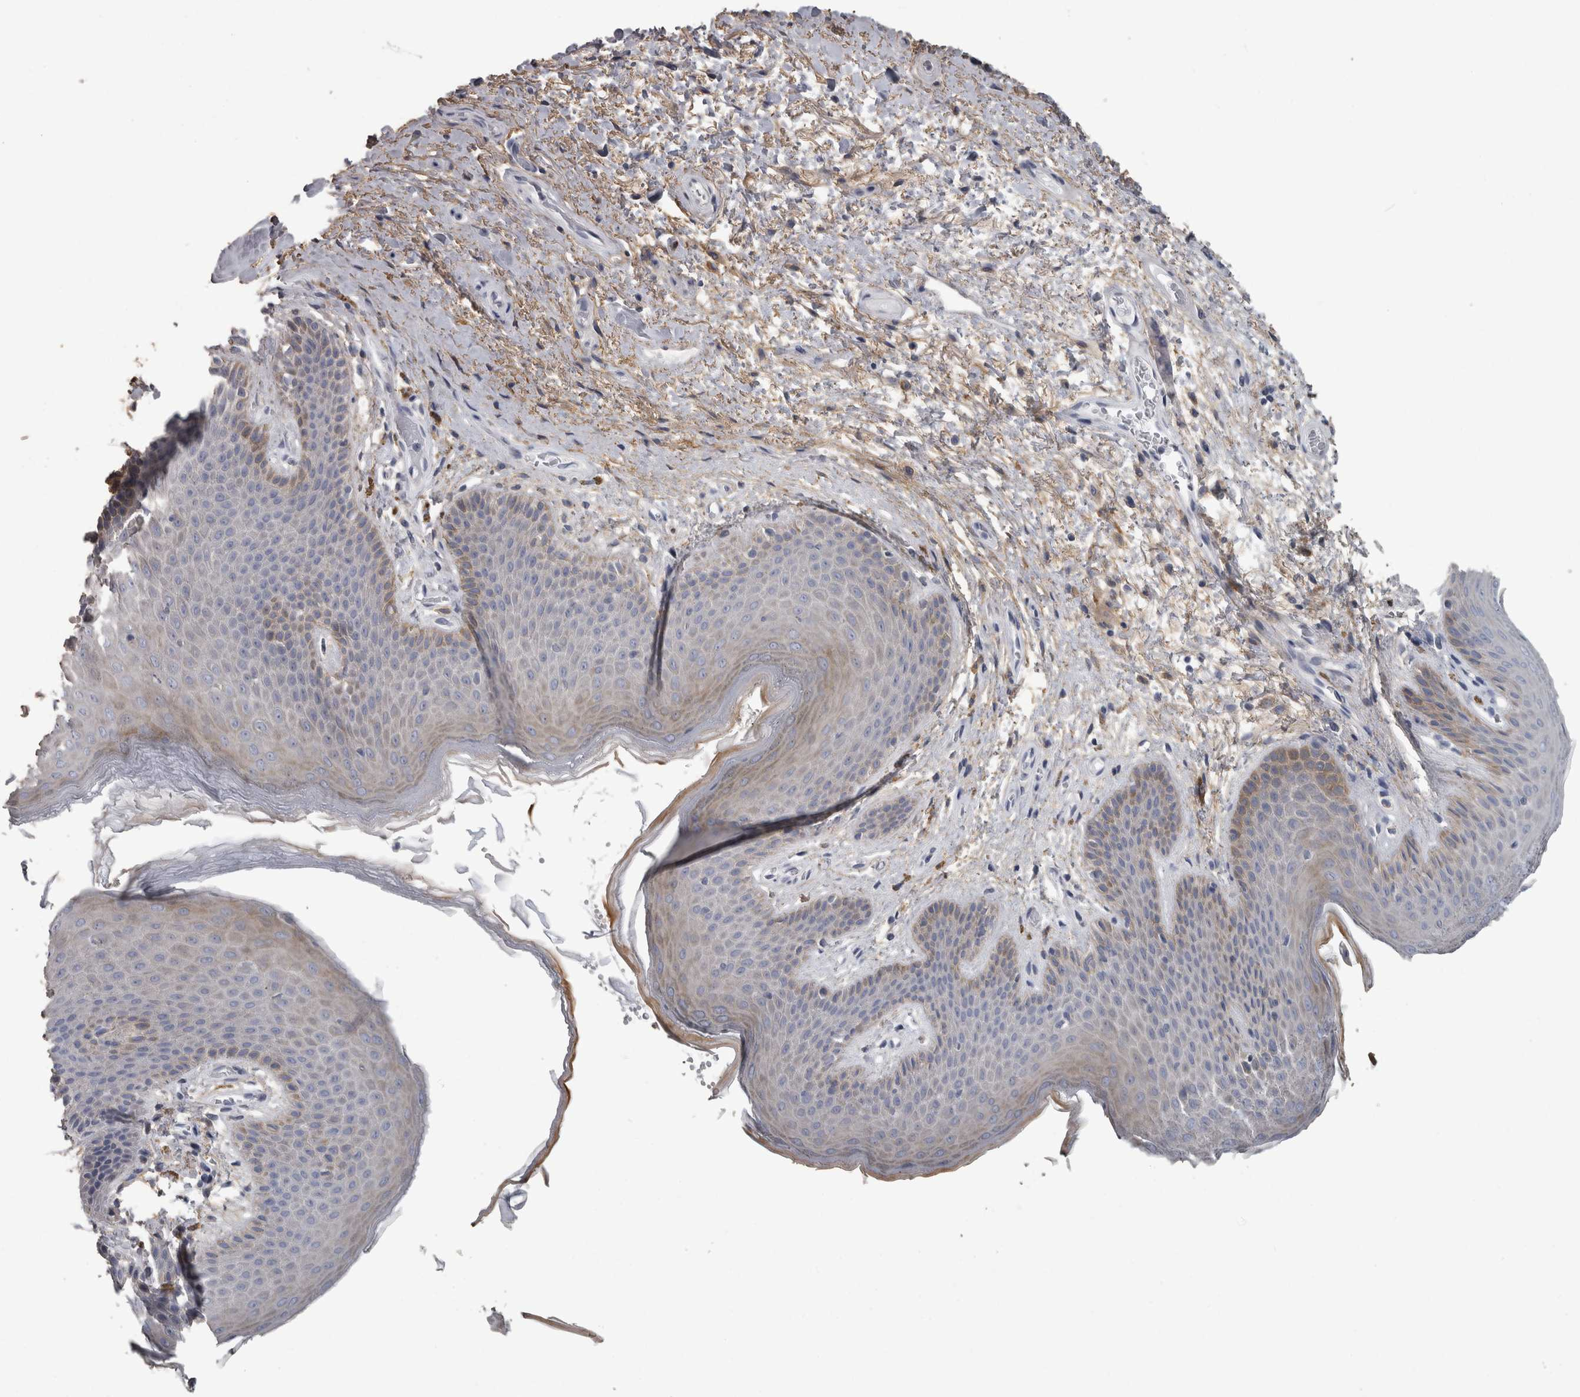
{"staining": {"intensity": "weak", "quantity": "<25%", "location": "cytoplasmic/membranous"}, "tissue": "skin", "cell_type": "Epidermal cells", "image_type": "normal", "snomed": [{"axis": "morphology", "description": "Normal tissue, NOS"}, {"axis": "topography", "description": "Anal"}], "caption": "High power microscopy micrograph of an immunohistochemistry (IHC) image of normal skin, revealing no significant expression in epidermal cells.", "gene": "EFEMP2", "patient": {"sex": "male", "age": 74}}